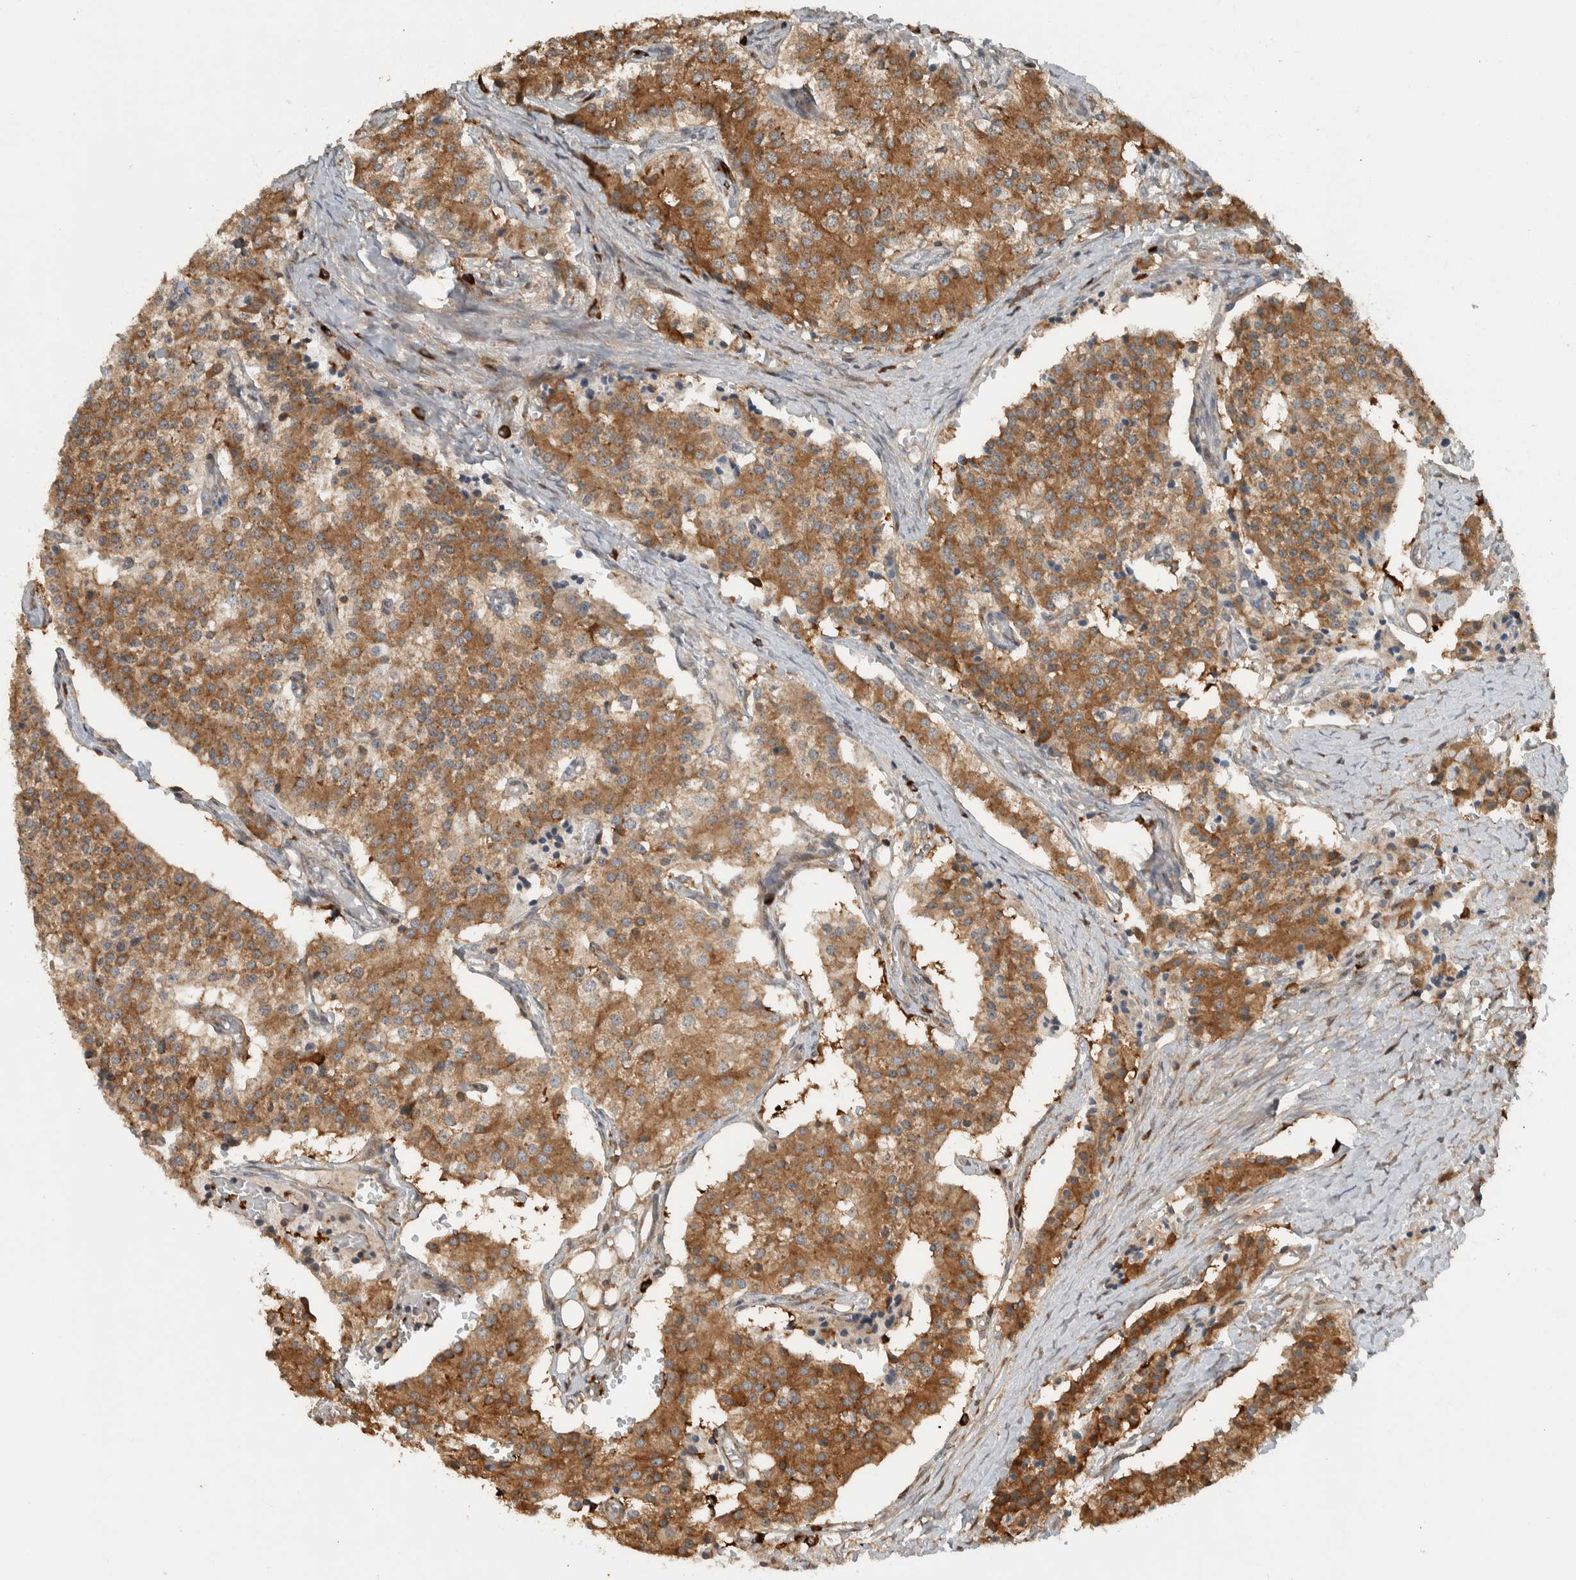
{"staining": {"intensity": "moderate", "quantity": ">75%", "location": "cytoplasmic/membranous"}, "tissue": "carcinoid", "cell_type": "Tumor cells", "image_type": "cancer", "snomed": [{"axis": "morphology", "description": "Carcinoid, malignant, NOS"}, {"axis": "topography", "description": "Colon"}], "caption": "The histopathology image shows immunohistochemical staining of carcinoid (malignant). There is moderate cytoplasmic/membranous staining is seen in approximately >75% of tumor cells.", "gene": "CNTROB", "patient": {"sex": "female", "age": 52}}